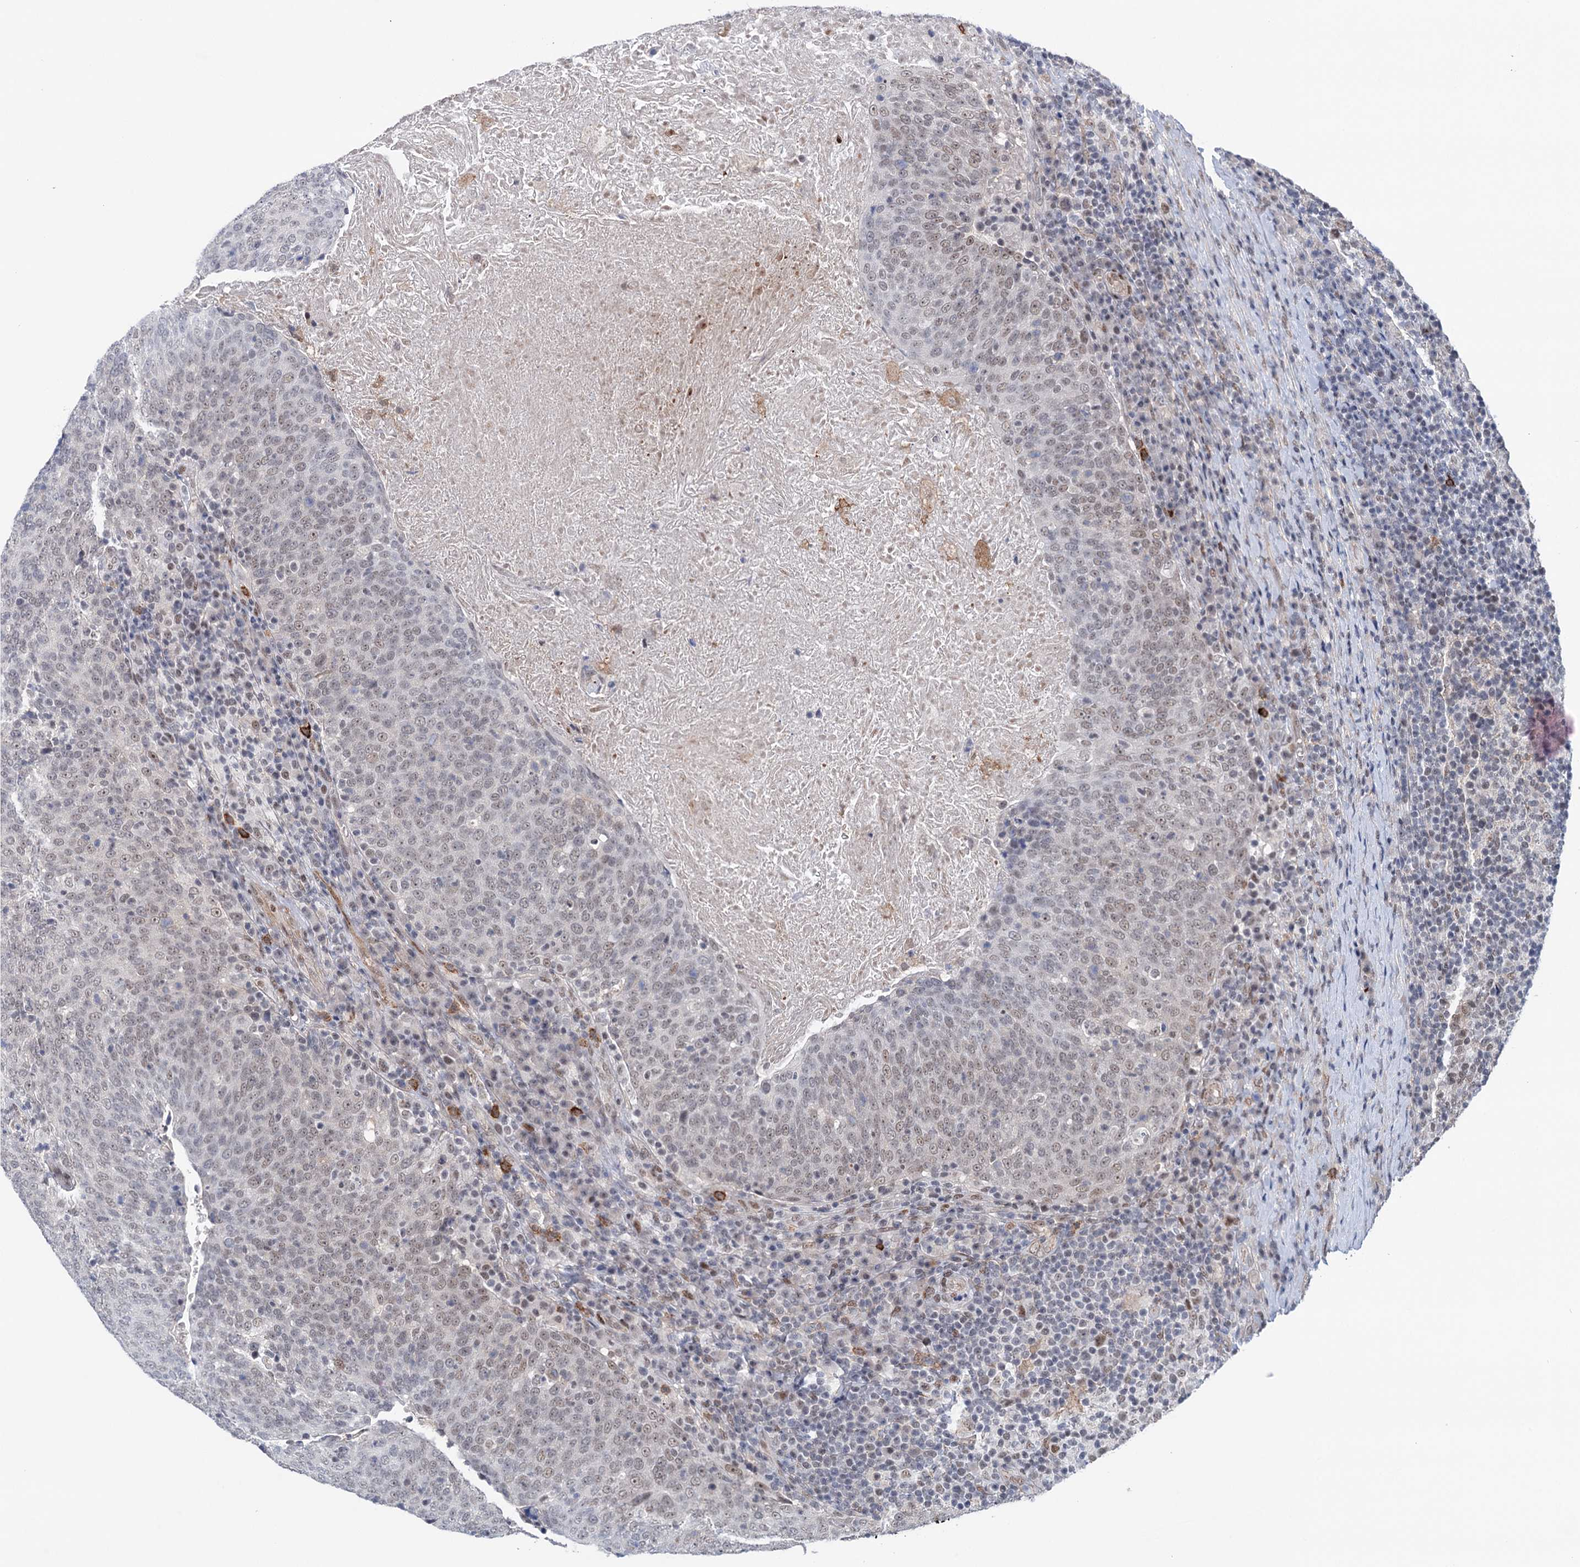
{"staining": {"intensity": "weak", "quantity": "<25%", "location": "nuclear"}, "tissue": "head and neck cancer", "cell_type": "Tumor cells", "image_type": "cancer", "snomed": [{"axis": "morphology", "description": "Squamous cell carcinoma, NOS"}, {"axis": "morphology", "description": "Squamous cell carcinoma, metastatic, NOS"}, {"axis": "topography", "description": "Lymph node"}, {"axis": "topography", "description": "Head-Neck"}], "caption": "Immunohistochemistry (IHC) of head and neck cancer (metastatic squamous cell carcinoma) displays no staining in tumor cells.", "gene": "FAM53A", "patient": {"sex": "male", "age": 62}}